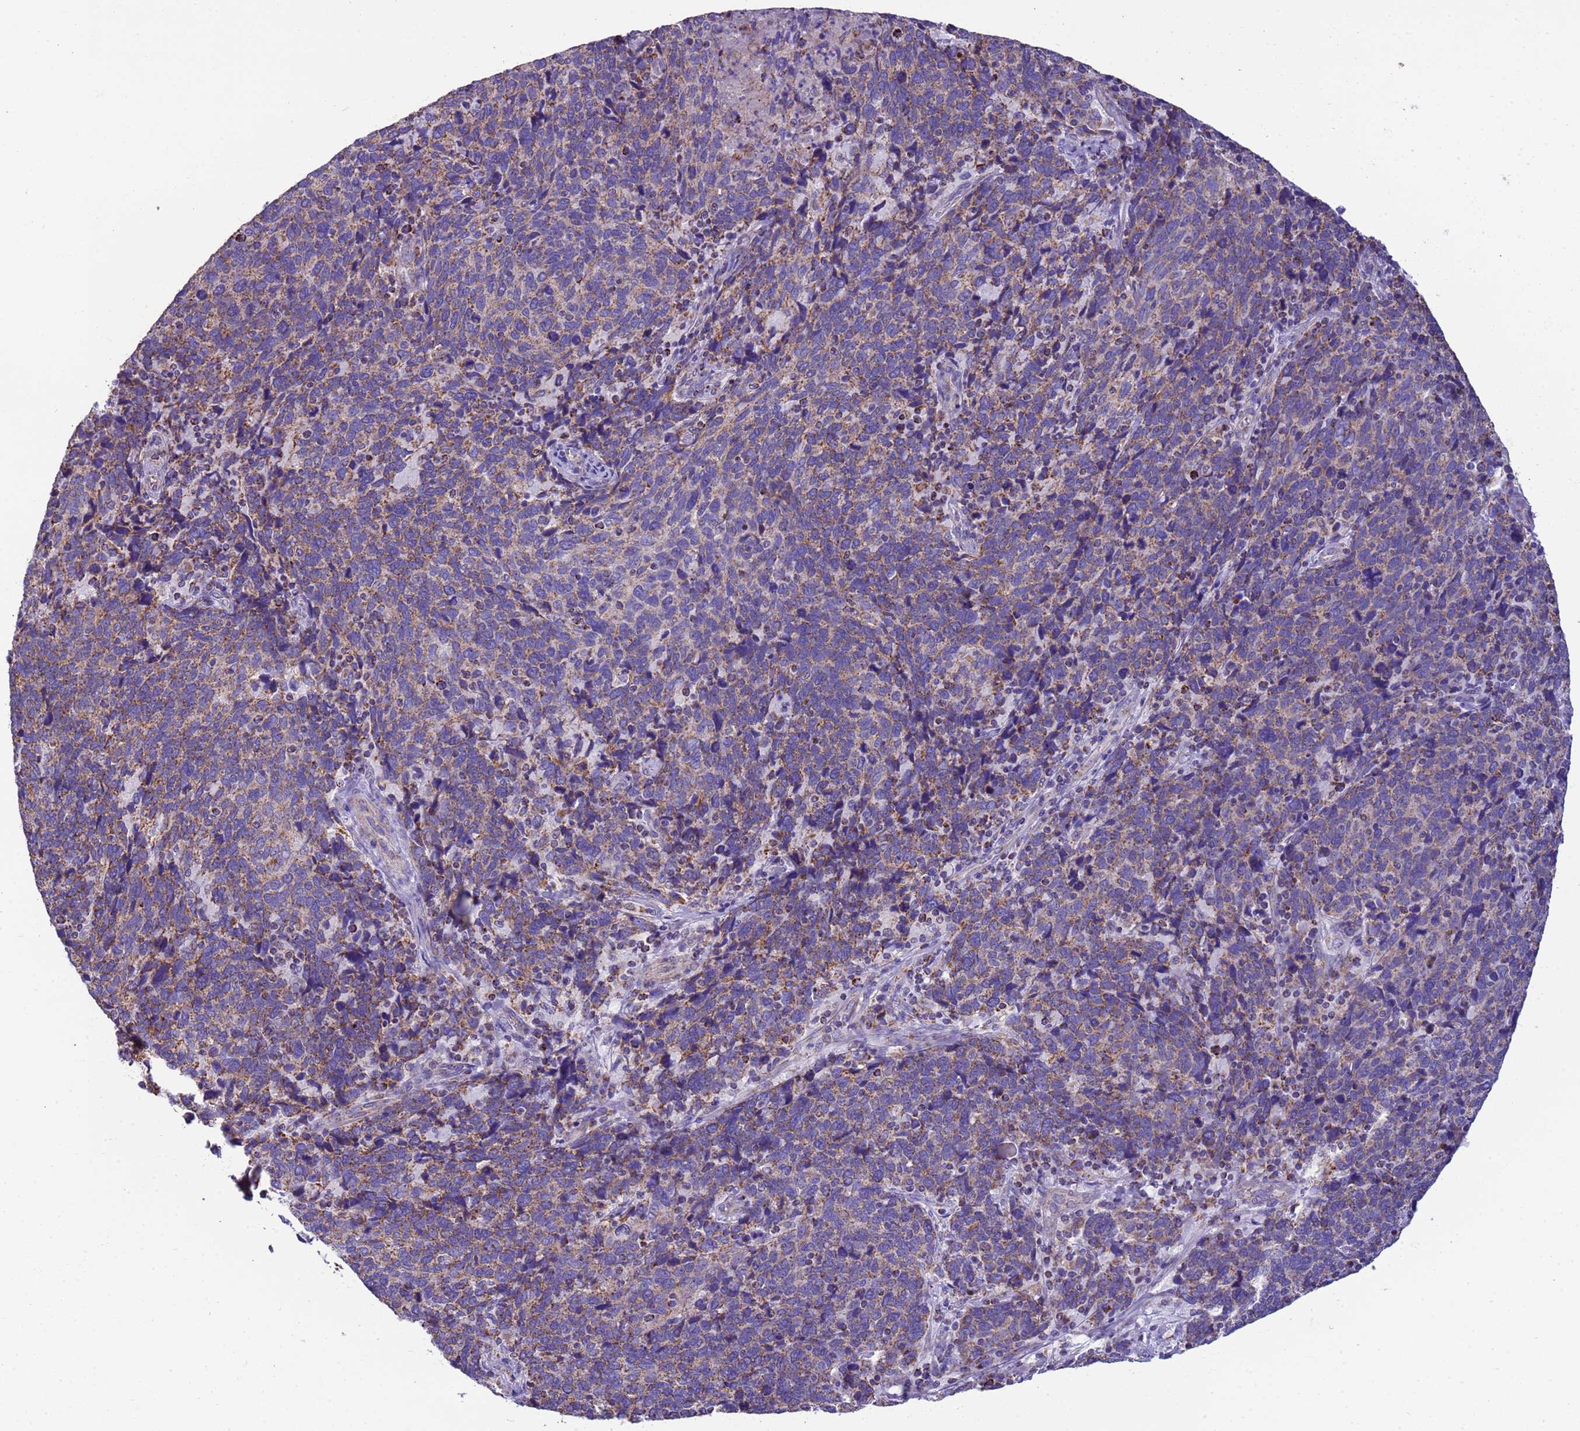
{"staining": {"intensity": "moderate", "quantity": "25%-75%", "location": "cytoplasmic/membranous"}, "tissue": "cervical cancer", "cell_type": "Tumor cells", "image_type": "cancer", "snomed": [{"axis": "morphology", "description": "Squamous cell carcinoma, NOS"}, {"axis": "topography", "description": "Cervix"}], "caption": "Protein expression analysis of squamous cell carcinoma (cervical) exhibits moderate cytoplasmic/membranous staining in approximately 25%-75% of tumor cells.", "gene": "RNF165", "patient": {"sex": "female", "age": 41}}